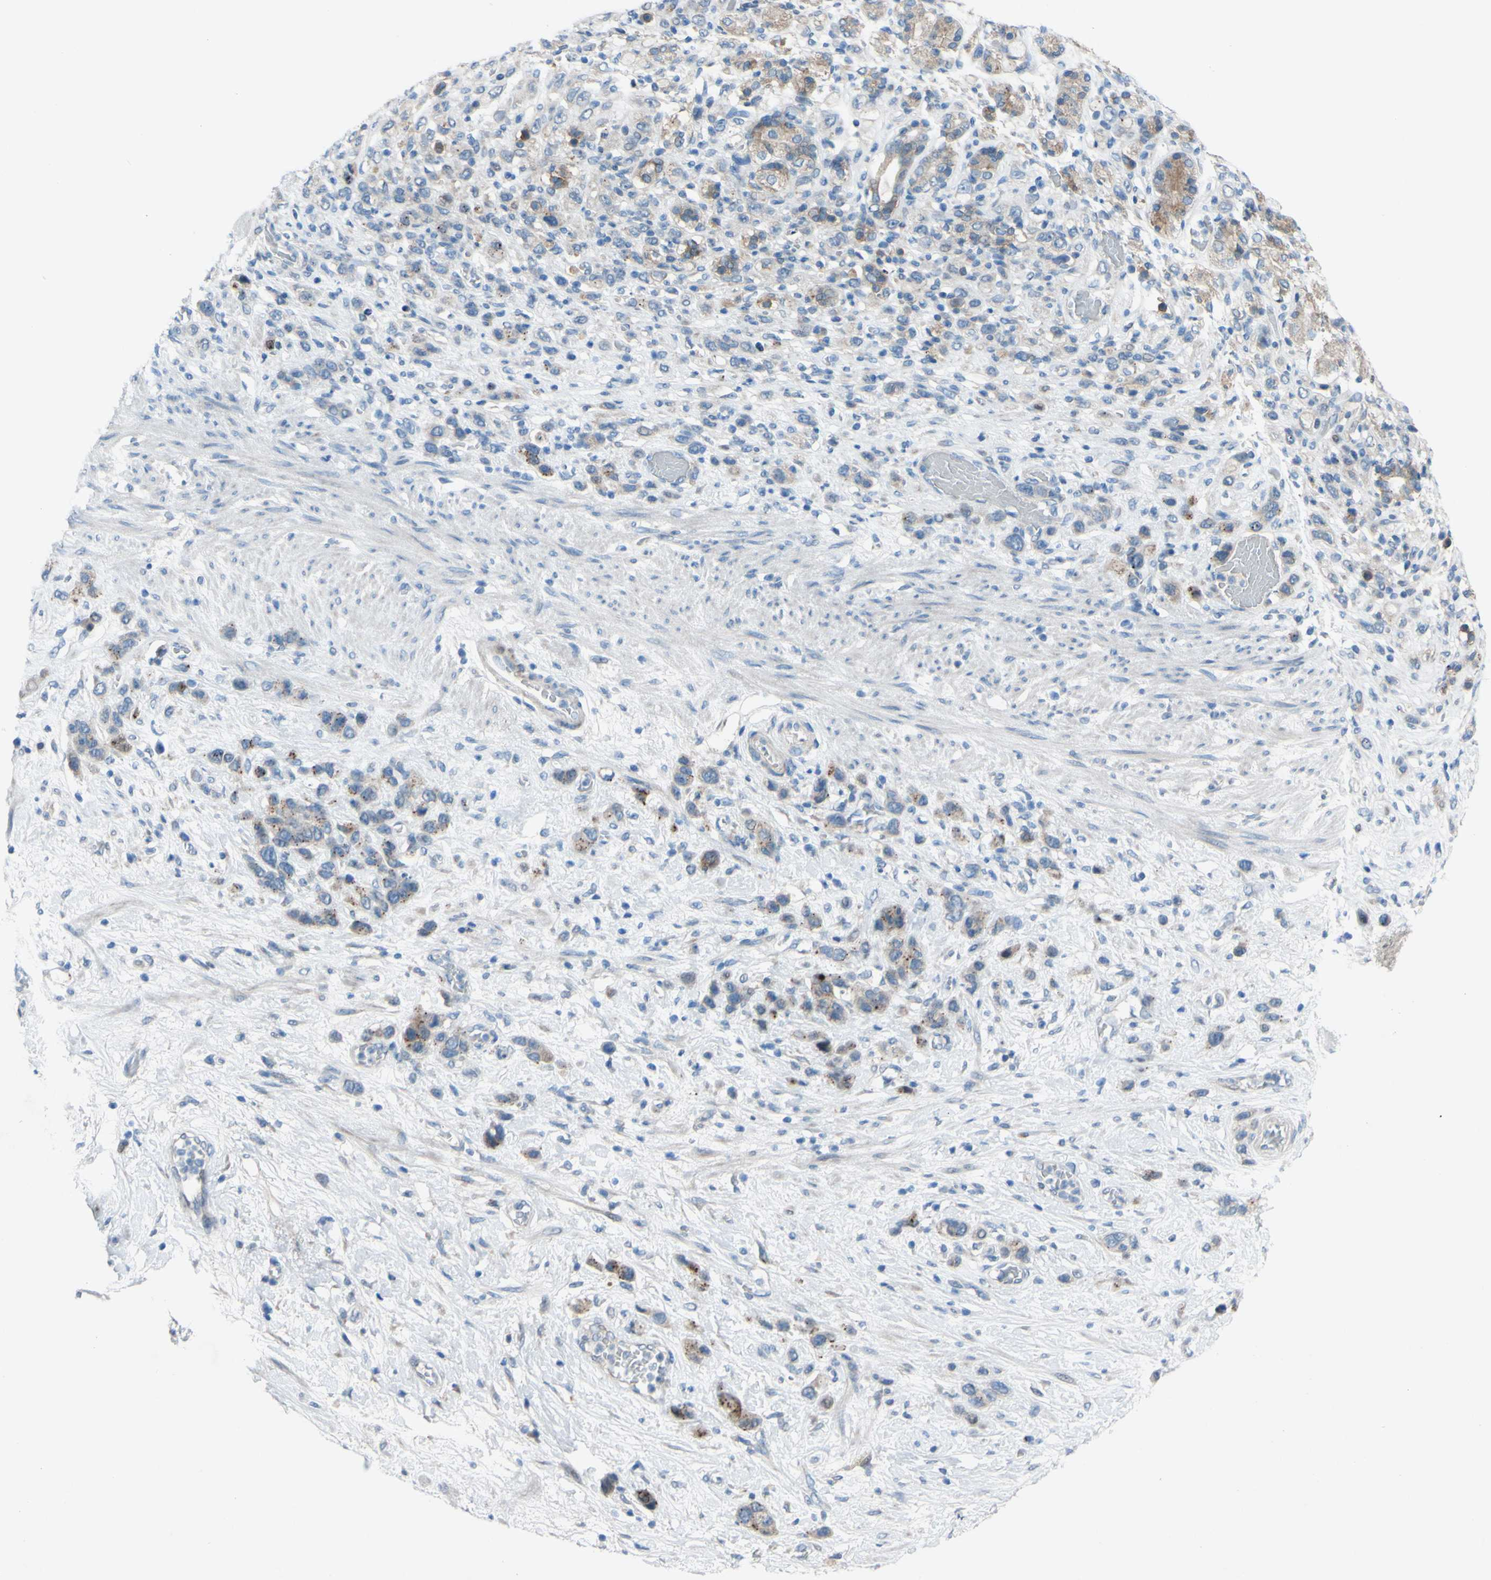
{"staining": {"intensity": "moderate", "quantity": "25%-75%", "location": "cytoplasmic/membranous"}, "tissue": "stomach cancer", "cell_type": "Tumor cells", "image_type": "cancer", "snomed": [{"axis": "morphology", "description": "Adenocarcinoma, NOS"}, {"axis": "morphology", "description": "Adenocarcinoma, High grade"}, {"axis": "topography", "description": "Stomach, upper"}, {"axis": "topography", "description": "Stomach, lower"}], "caption": "A medium amount of moderate cytoplasmic/membranous expression is present in about 25%-75% of tumor cells in stomach cancer tissue.", "gene": "CDCP1", "patient": {"sex": "female", "age": 65}}